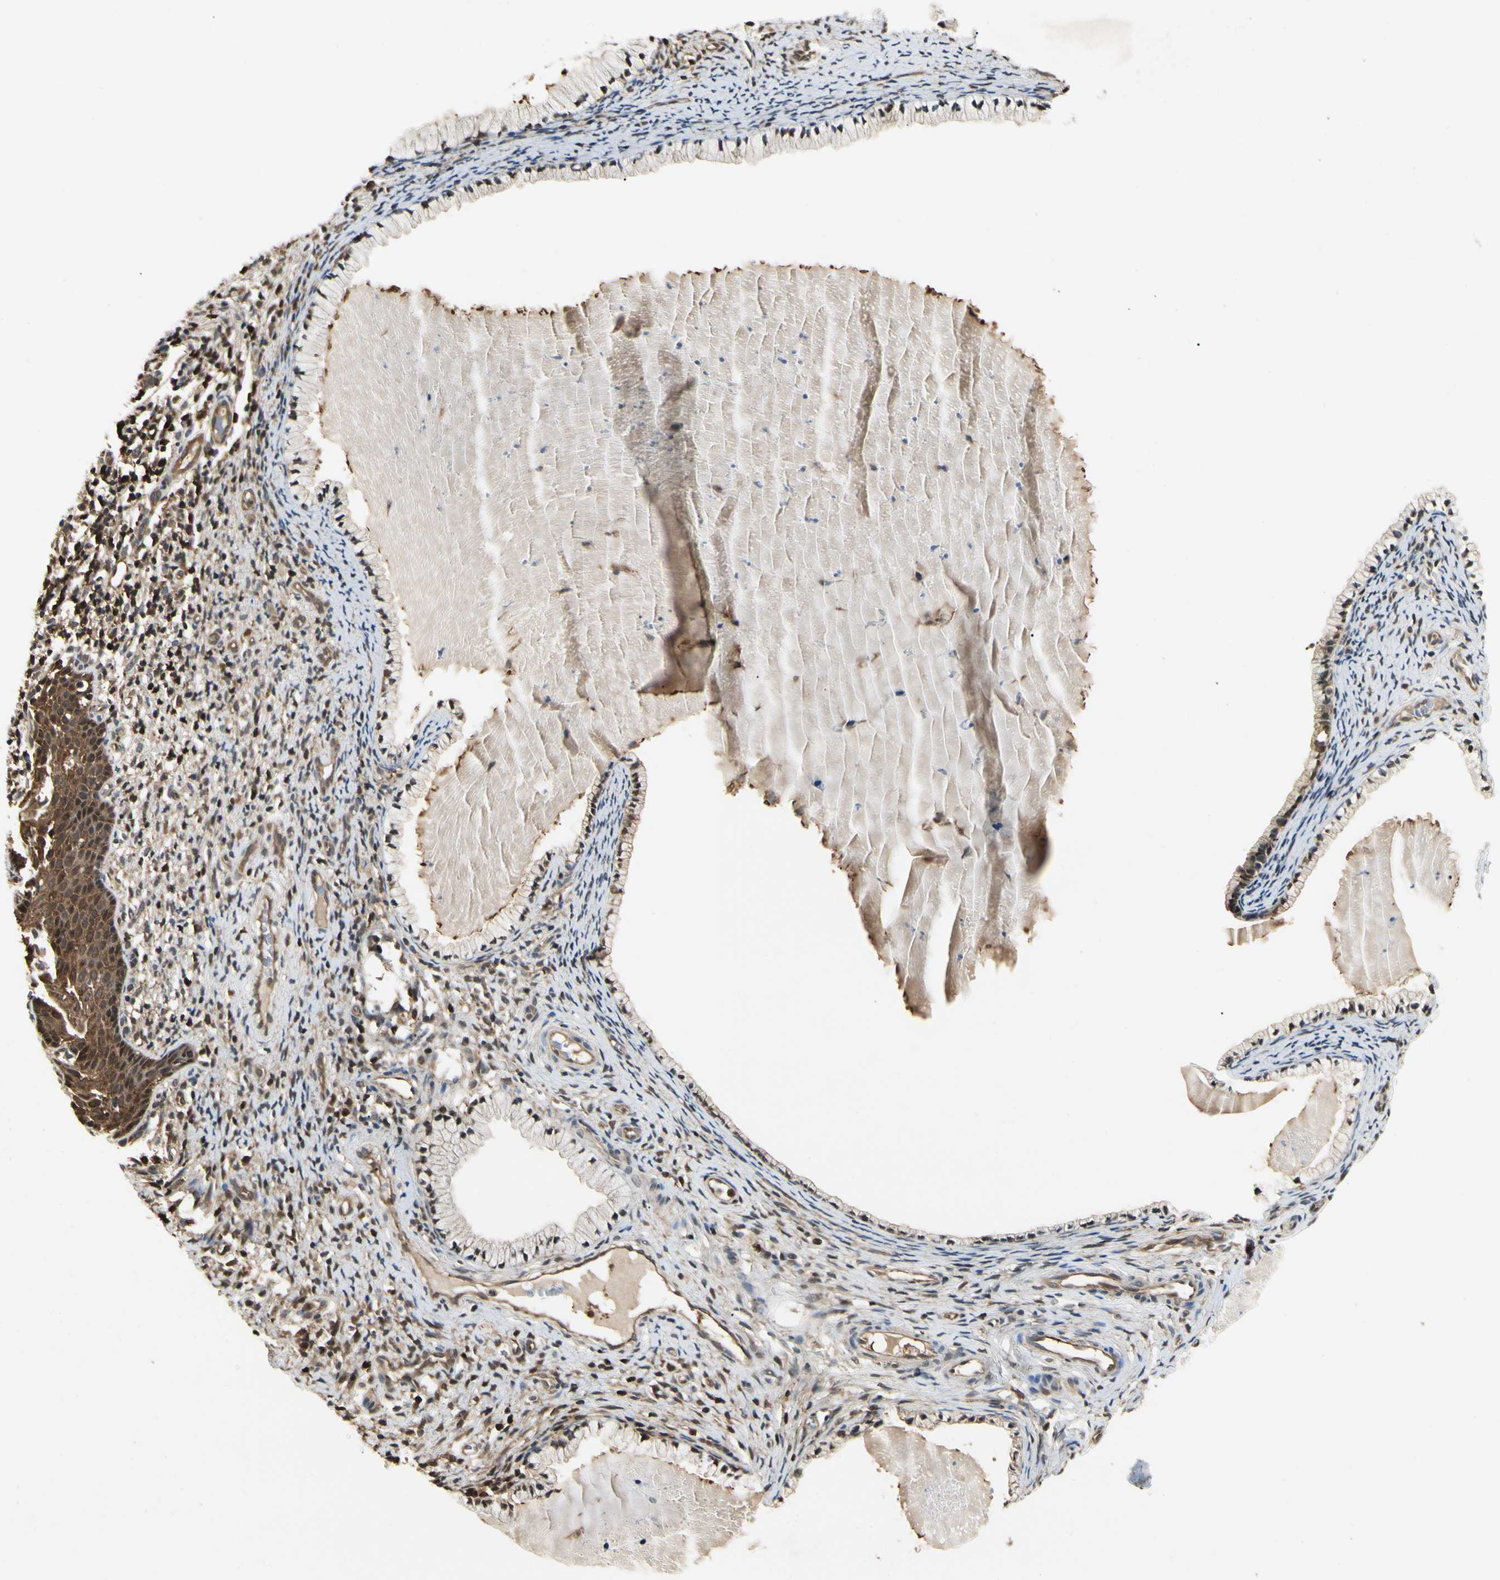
{"staining": {"intensity": "moderate", "quantity": ">75%", "location": "cytoplasmic/membranous"}, "tissue": "cervix", "cell_type": "Glandular cells", "image_type": "normal", "snomed": [{"axis": "morphology", "description": "Normal tissue, NOS"}, {"axis": "topography", "description": "Cervix"}], "caption": "Cervix stained with IHC exhibits moderate cytoplasmic/membranous staining in approximately >75% of glandular cells.", "gene": "YWHAB", "patient": {"sex": "female", "age": 70}}